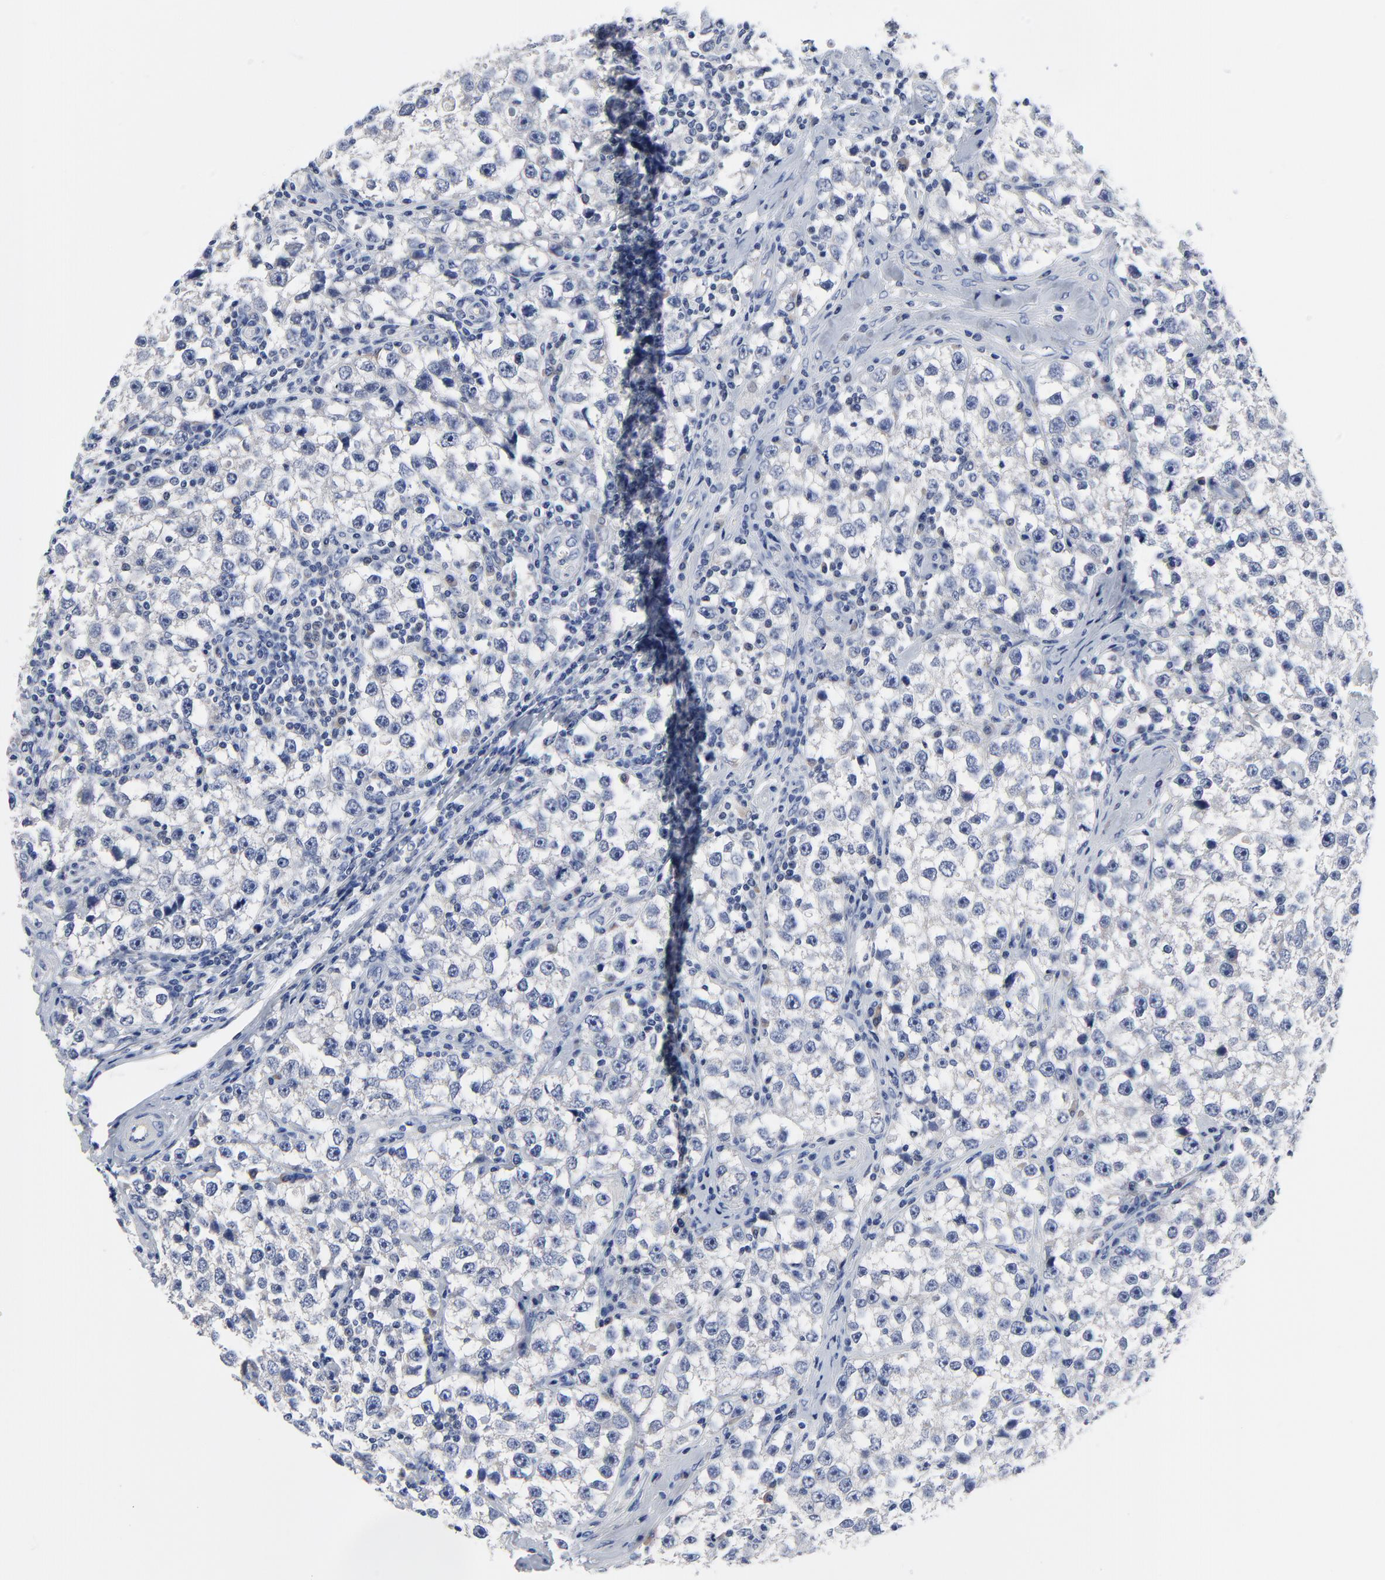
{"staining": {"intensity": "negative", "quantity": "none", "location": "none"}, "tissue": "testis cancer", "cell_type": "Tumor cells", "image_type": "cancer", "snomed": [{"axis": "morphology", "description": "Seminoma, NOS"}, {"axis": "topography", "description": "Testis"}], "caption": "There is no significant positivity in tumor cells of testis seminoma. Brightfield microscopy of immunohistochemistry stained with DAB (brown) and hematoxylin (blue), captured at high magnification.", "gene": "FBXL5", "patient": {"sex": "male", "age": 32}}